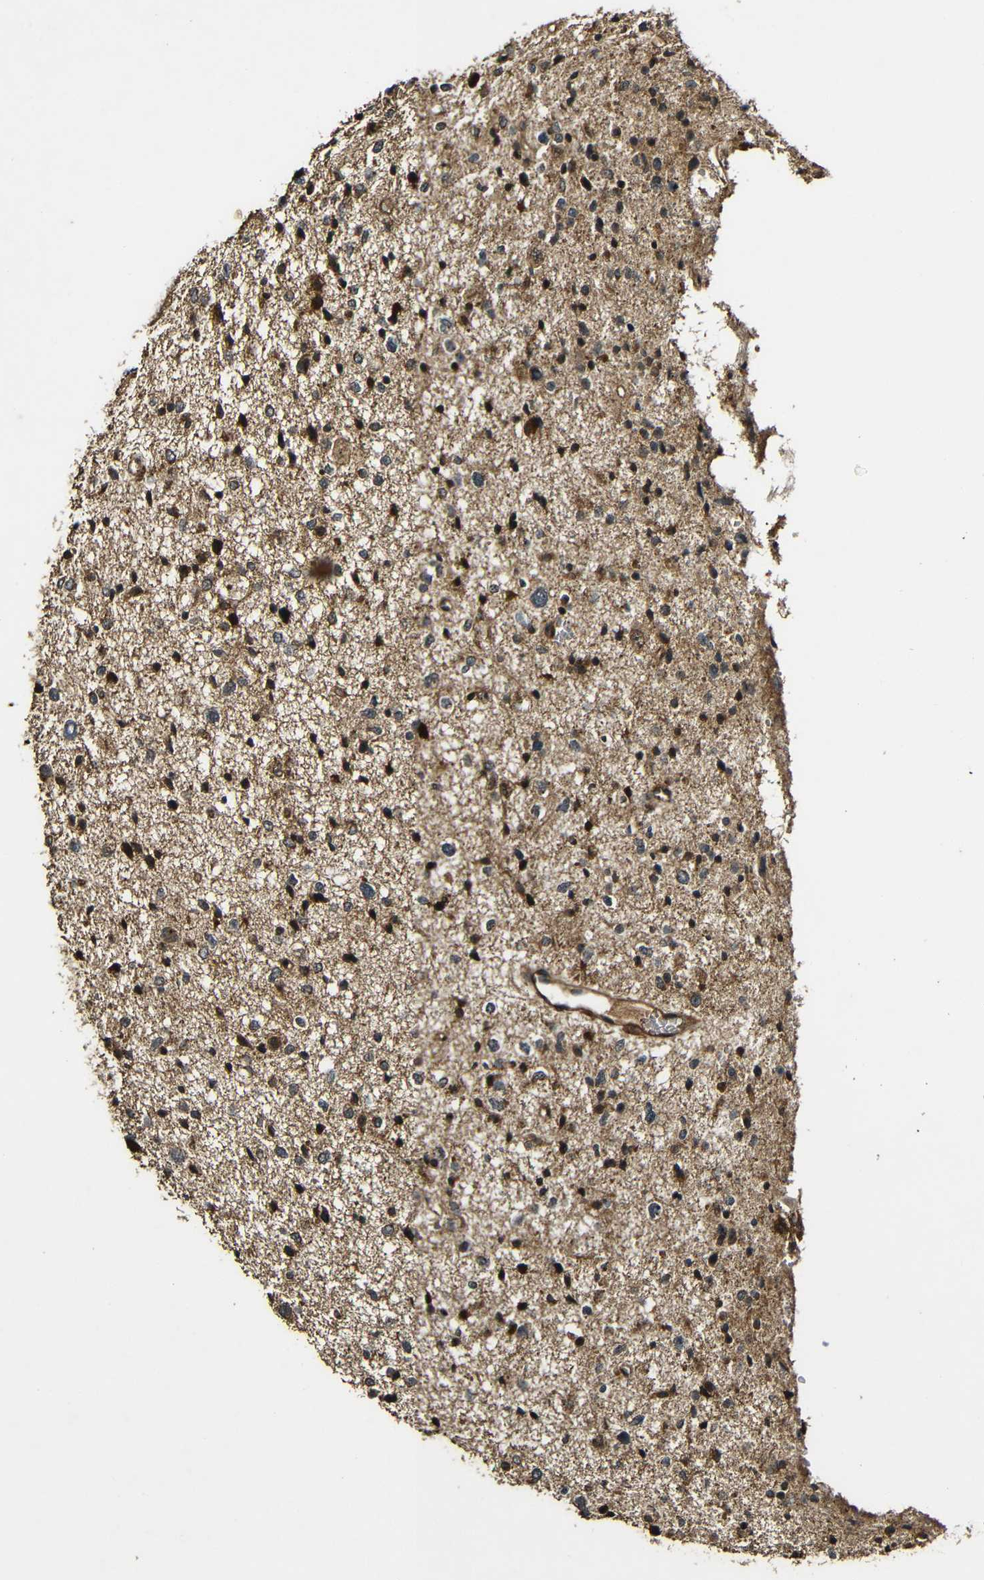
{"staining": {"intensity": "strong", "quantity": ">75%", "location": "cytoplasmic/membranous,nuclear"}, "tissue": "glioma", "cell_type": "Tumor cells", "image_type": "cancer", "snomed": [{"axis": "morphology", "description": "Glioma, malignant, Low grade"}, {"axis": "topography", "description": "Brain"}], "caption": "IHC of malignant low-grade glioma displays high levels of strong cytoplasmic/membranous and nuclear positivity in about >75% of tumor cells.", "gene": "CASP8", "patient": {"sex": "female", "age": 37}}